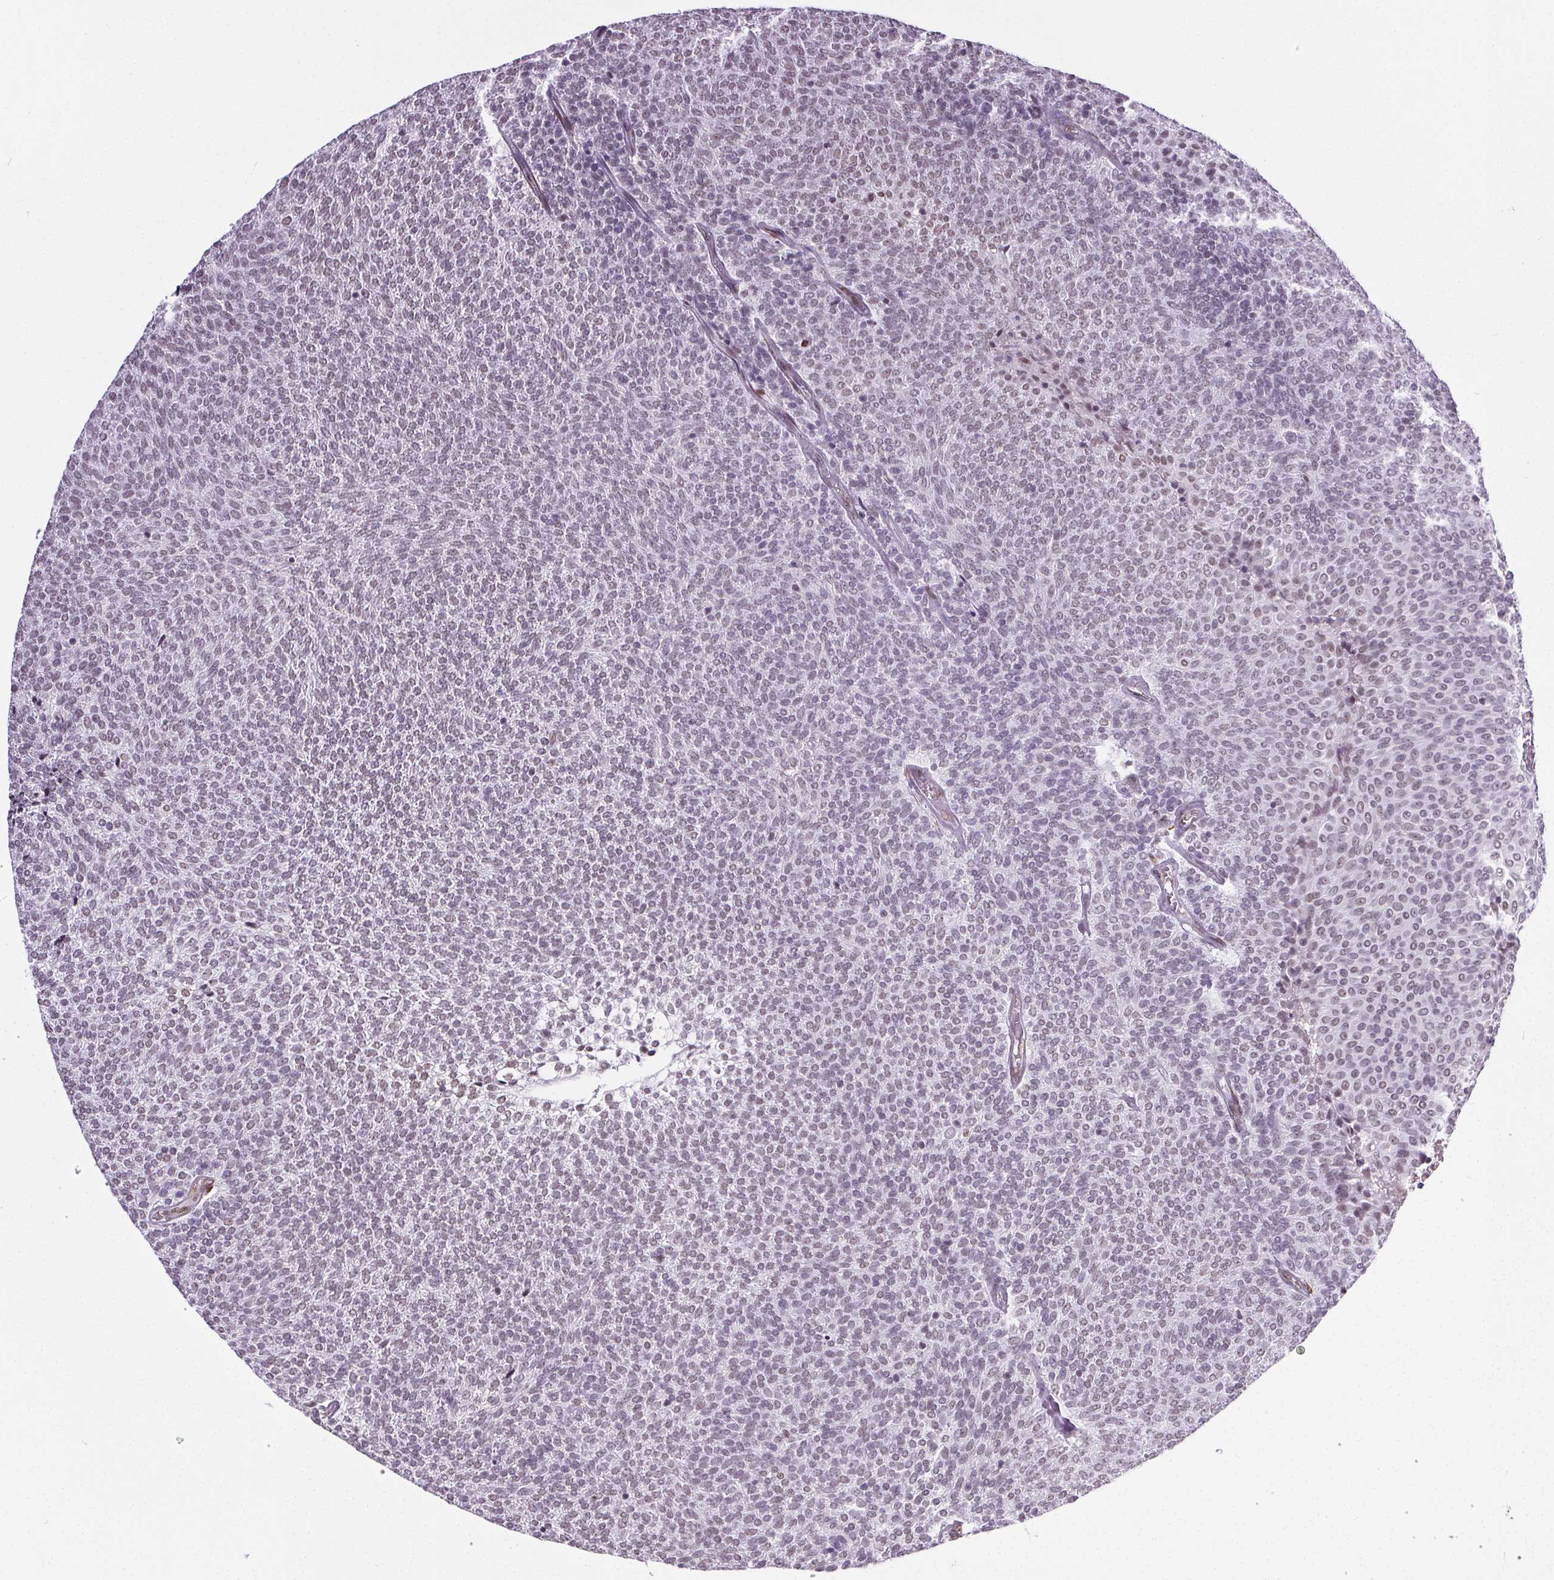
{"staining": {"intensity": "moderate", "quantity": "25%-75%", "location": "nuclear"}, "tissue": "urothelial cancer", "cell_type": "Tumor cells", "image_type": "cancer", "snomed": [{"axis": "morphology", "description": "Urothelial carcinoma, Low grade"}, {"axis": "topography", "description": "Urinary bladder"}], "caption": "A medium amount of moderate nuclear staining is identified in about 25%-75% of tumor cells in urothelial cancer tissue.", "gene": "GP6", "patient": {"sex": "male", "age": 77}}